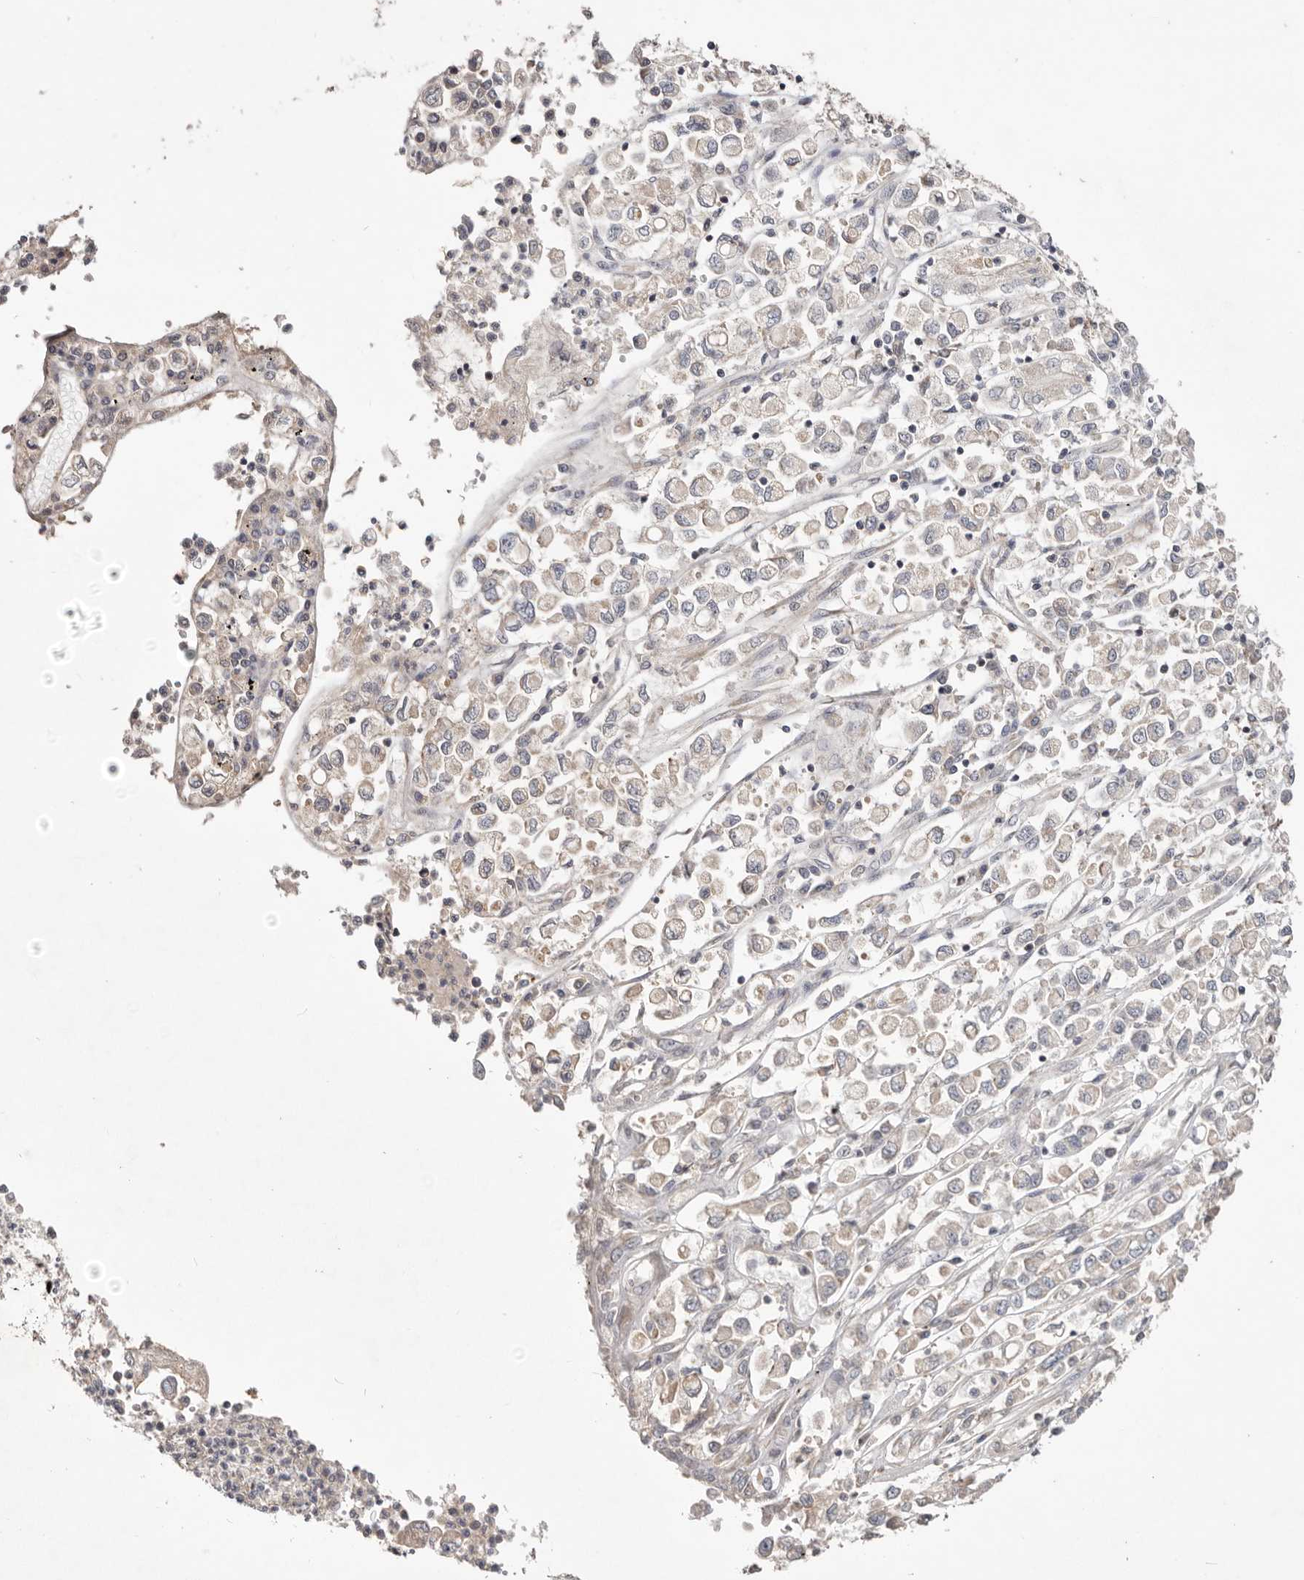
{"staining": {"intensity": "negative", "quantity": "none", "location": "none"}, "tissue": "stomach cancer", "cell_type": "Tumor cells", "image_type": "cancer", "snomed": [{"axis": "morphology", "description": "Adenocarcinoma, NOS"}, {"axis": "topography", "description": "Stomach"}], "caption": "An image of stomach cancer (adenocarcinoma) stained for a protein reveals no brown staining in tumor cells. (Stains: DAB (3,3'-diaminobenzidine) immunohistochemistry (IHC) with hematoxylin counter stain, Microscopy: brightfield microscopy at high magnification).", "gene": "LRP6", "patient": {"sex": "female", "age": 76}}